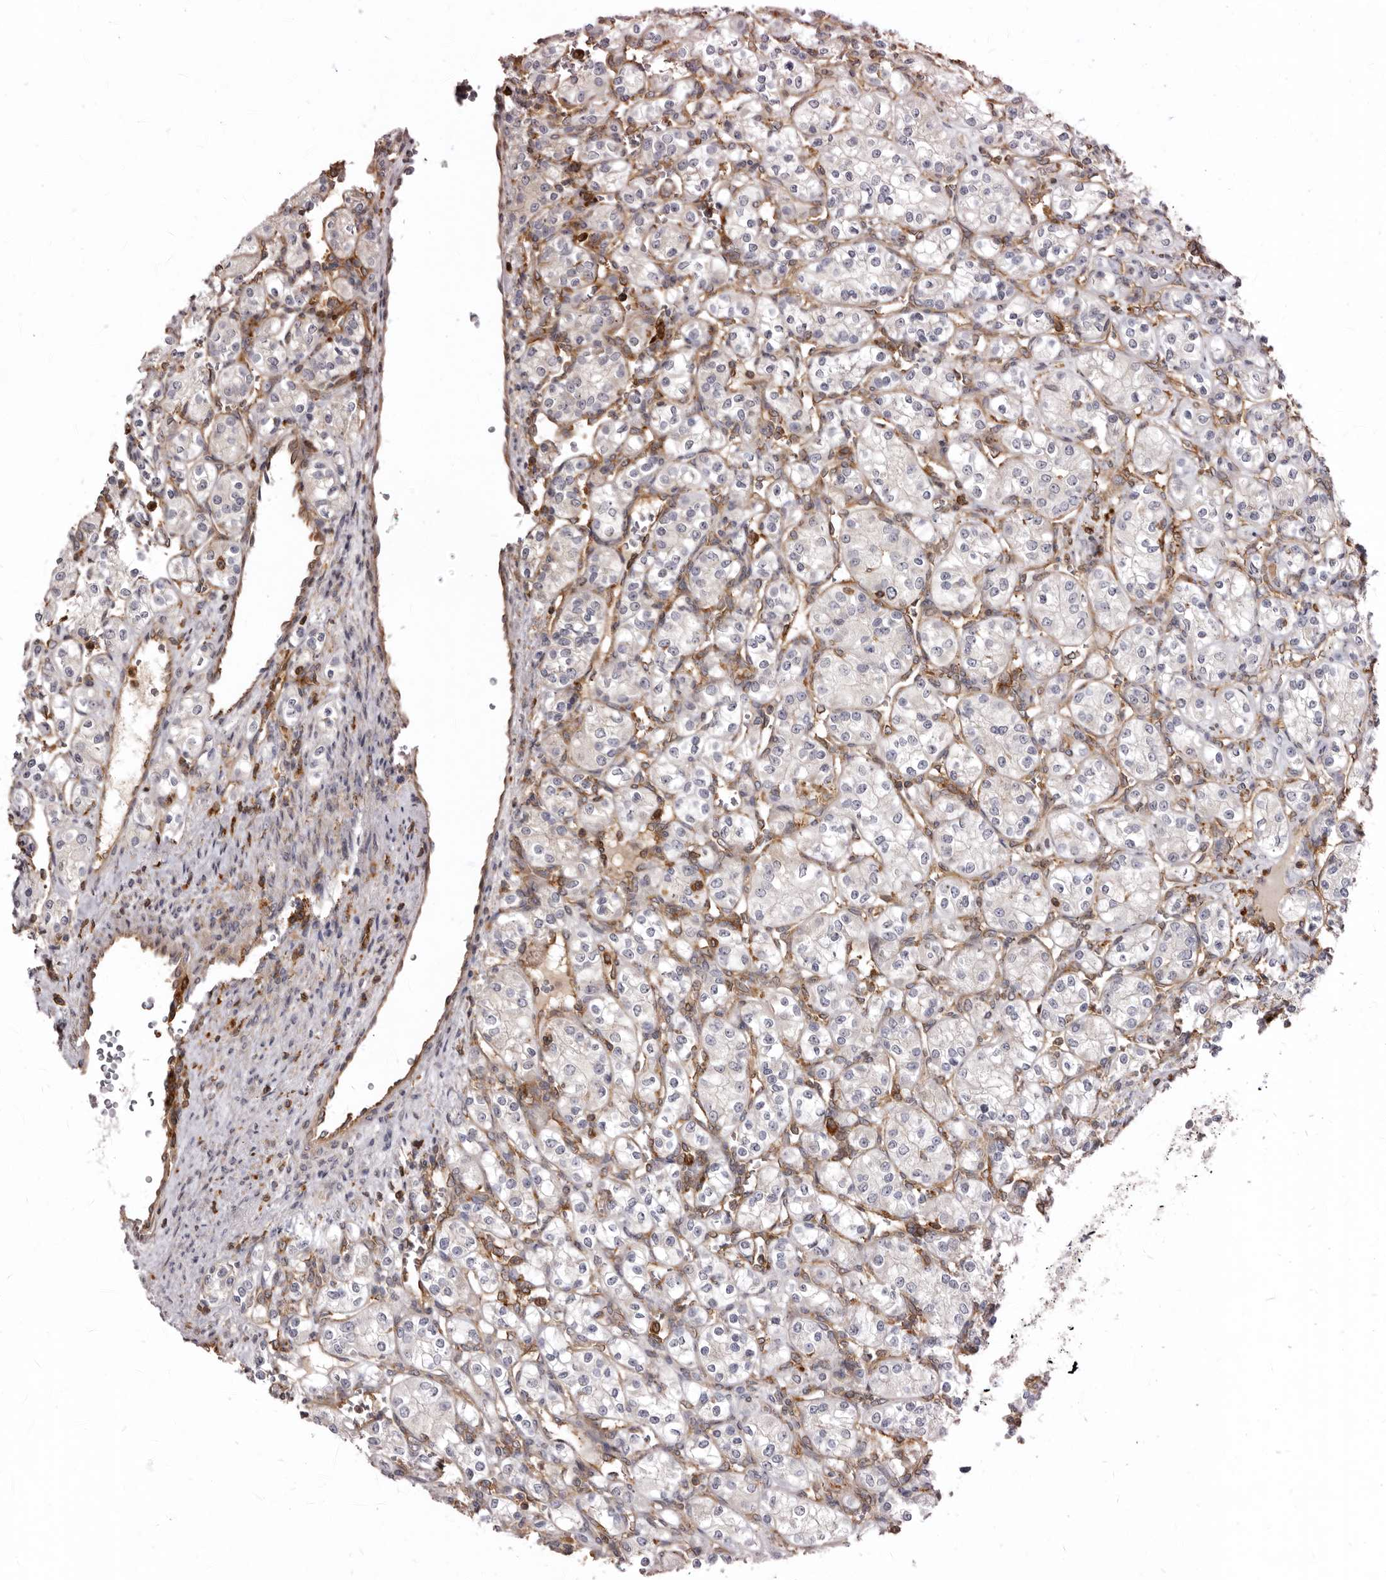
{"staining": {"intensity": "negative", "quantity": "none", "location": "none"}, "tissue": "renal cancer", "cell_type": "Tumor cells", "image_type": "cancer", "snomed": [{"axis": "morphology", "description": "Adenocarcinoma, NOS"}, {"axis": "topography", "description": "Kidney"}], "caption": "Immunohistochemistry (IHC) image of renal cancer stained for a protein (brown), which reveals no positivity in tumor cells. The staining is performed using DAB brown chromogen with nuclei counter-stained in using hematoxylin.", "gene": "CBL", "patient": {"sex": "male", "age": 77}}